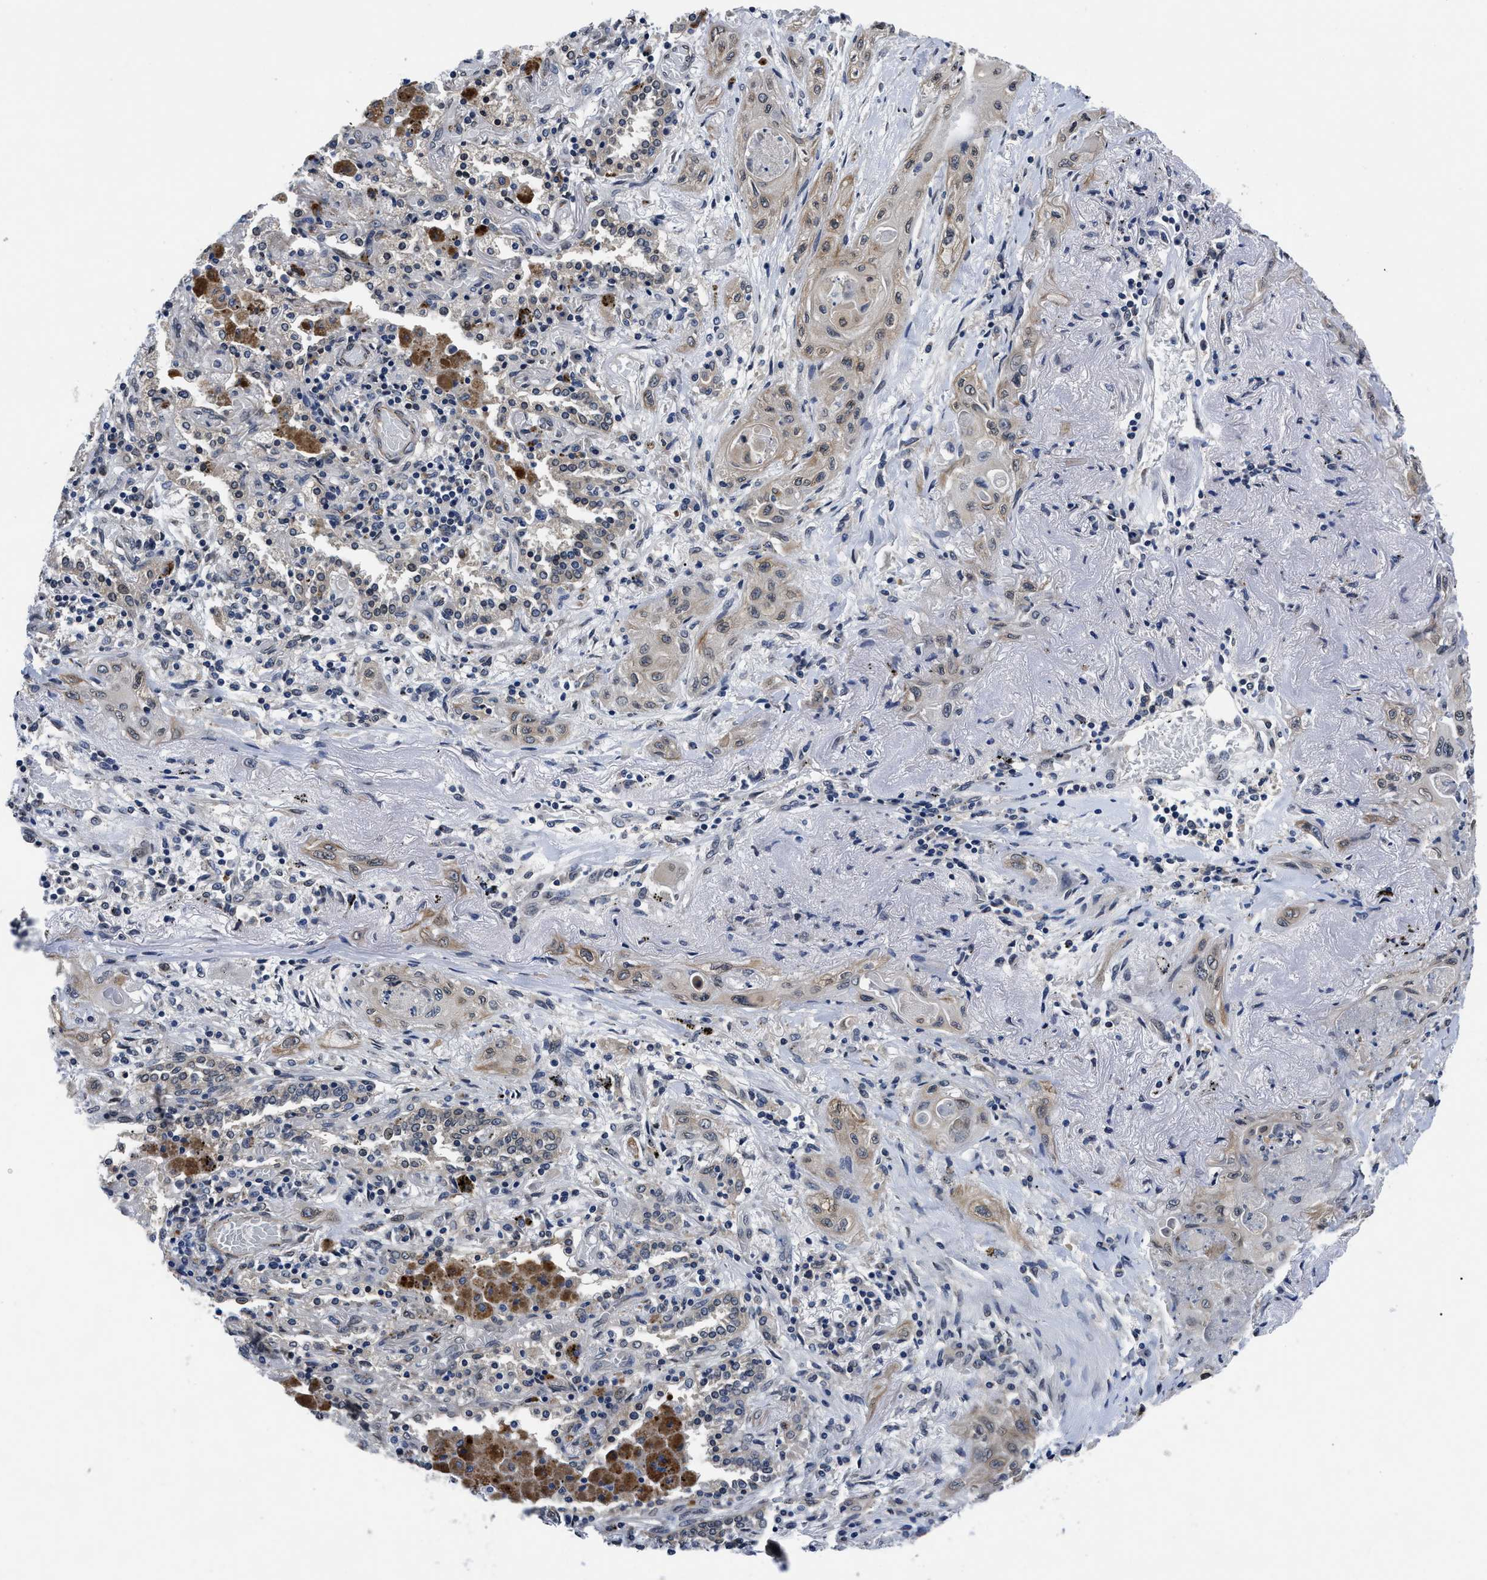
{"staining": {"intensity": "weak", "quantity": "25%-75%", "location": "cytoplasmic/membranous,nuclear"}, "tissue": "lung cancer", "cell_type": "Tumor cells", "image_type": "cancer", "snomed": [{"axis": "morphology", "description": "Squamous cell carcinoma, NOS"}, {"axis": "topography", "description": "Lung"}], "caption": "DAB (3,3'-diaminobenzidine) immunohistochemical staining of lung cancer (squamous cell carcinoma) exhibits weak cytoplasmic/membranous and nuclear protein staining in approximately 25%-75% of tumor cells.", "gene": "SNX10", "patient": {"sex": "female", "age": 47}}